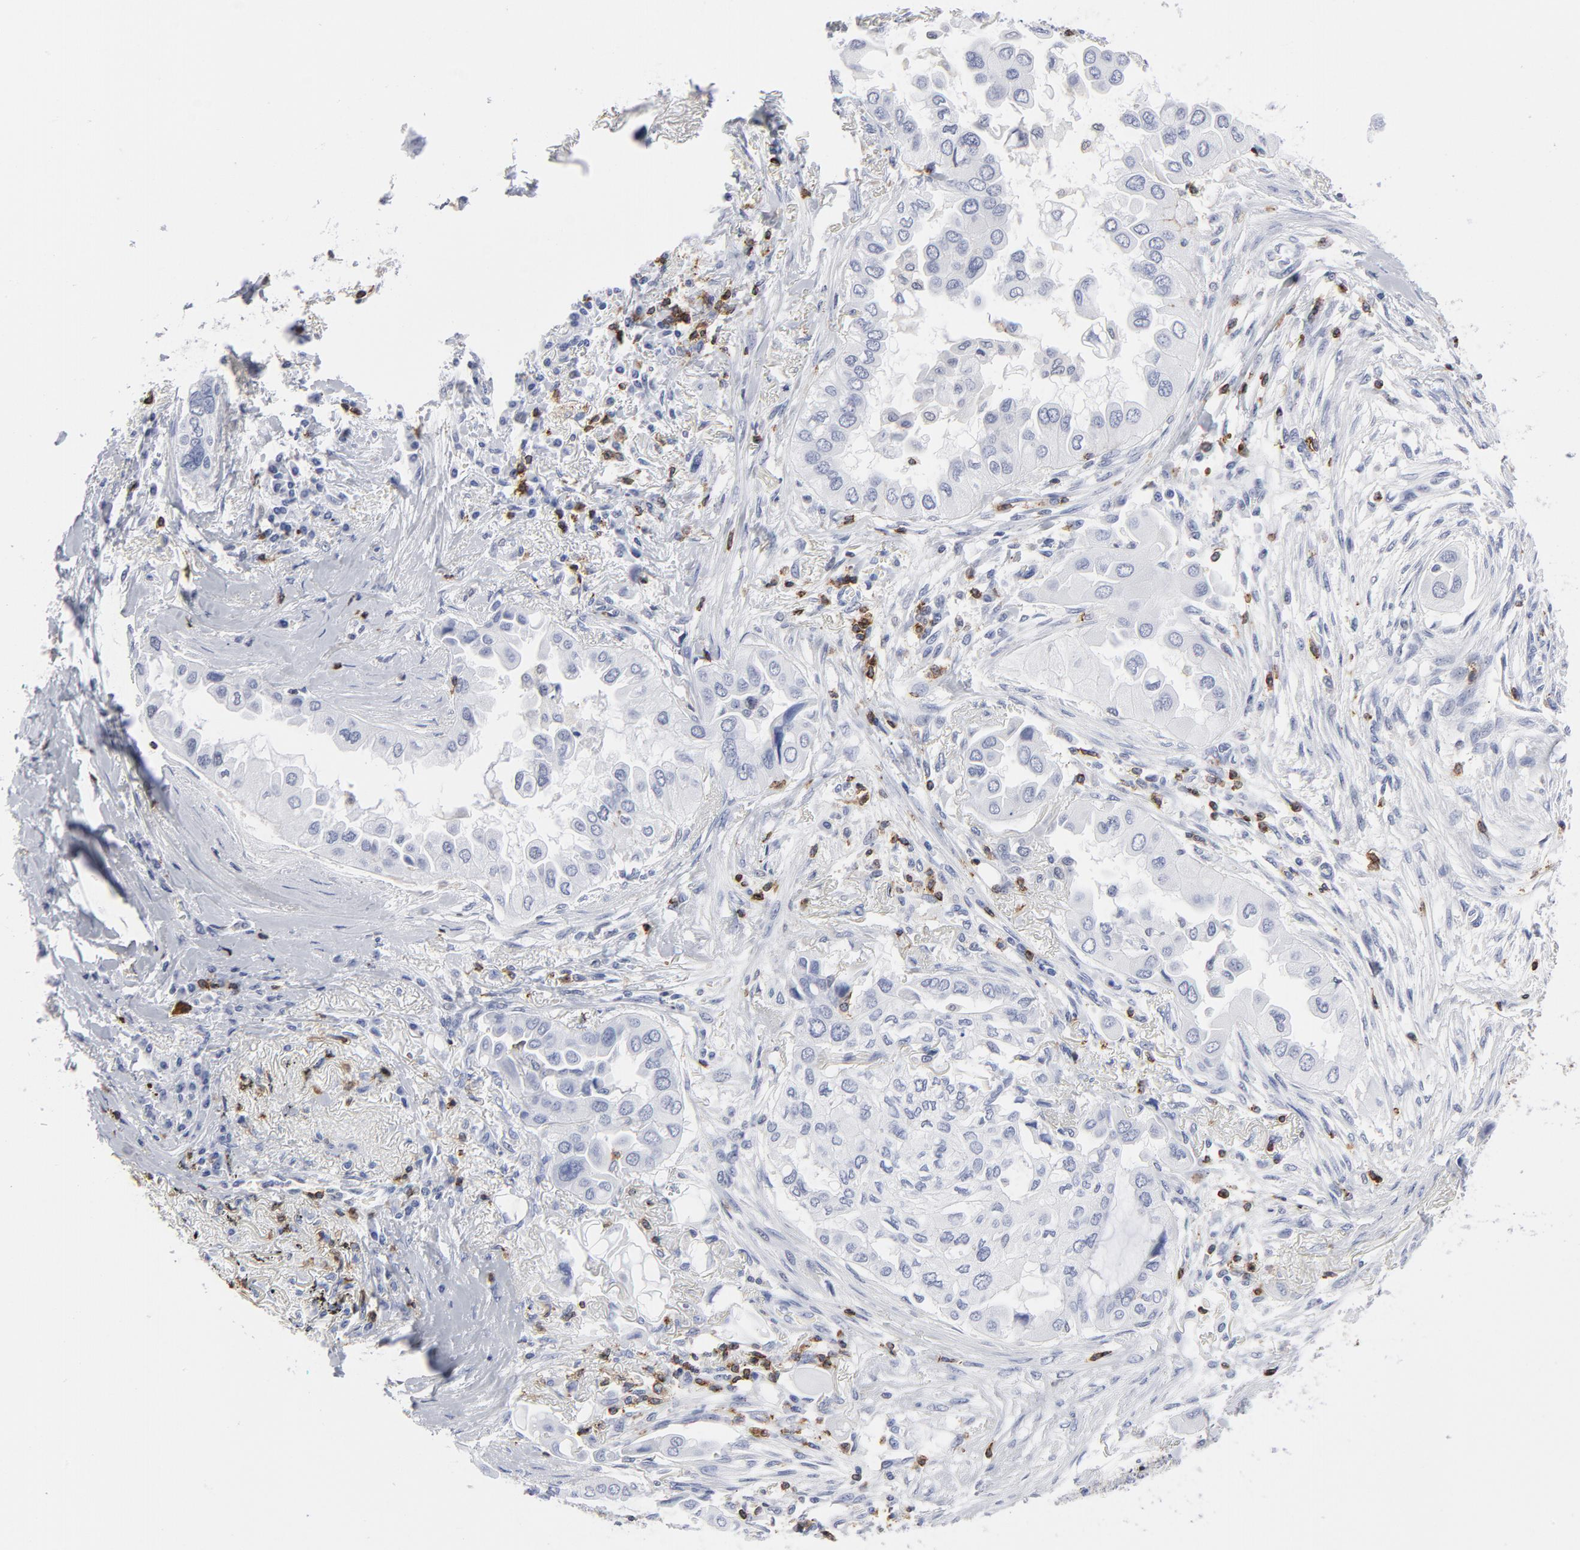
{"staining": {"intensity": "negative", "quantity": "none", "location": "none"}, "tissue": "lung cancer", "cell_type": "Tumor cells", "image_type": "cancer", "snomed": [{"axis": "morphology", "description": "Adenocarcinoma, NOS"}, {"axis": "topography", "description": "Lung"}], "caption": "High magnification brightfield microscopy of lung cancer stained with DAB (brown) and counterstained with hematoxylin (blue): tumor cells show no significant expression. (DAB (3,3'-diaminobenzidine) immunohistochemistry (IHC) with hematoxylin counter stain).", "gene": "CD2", "patient": {"sex": "female", "age": 76}}